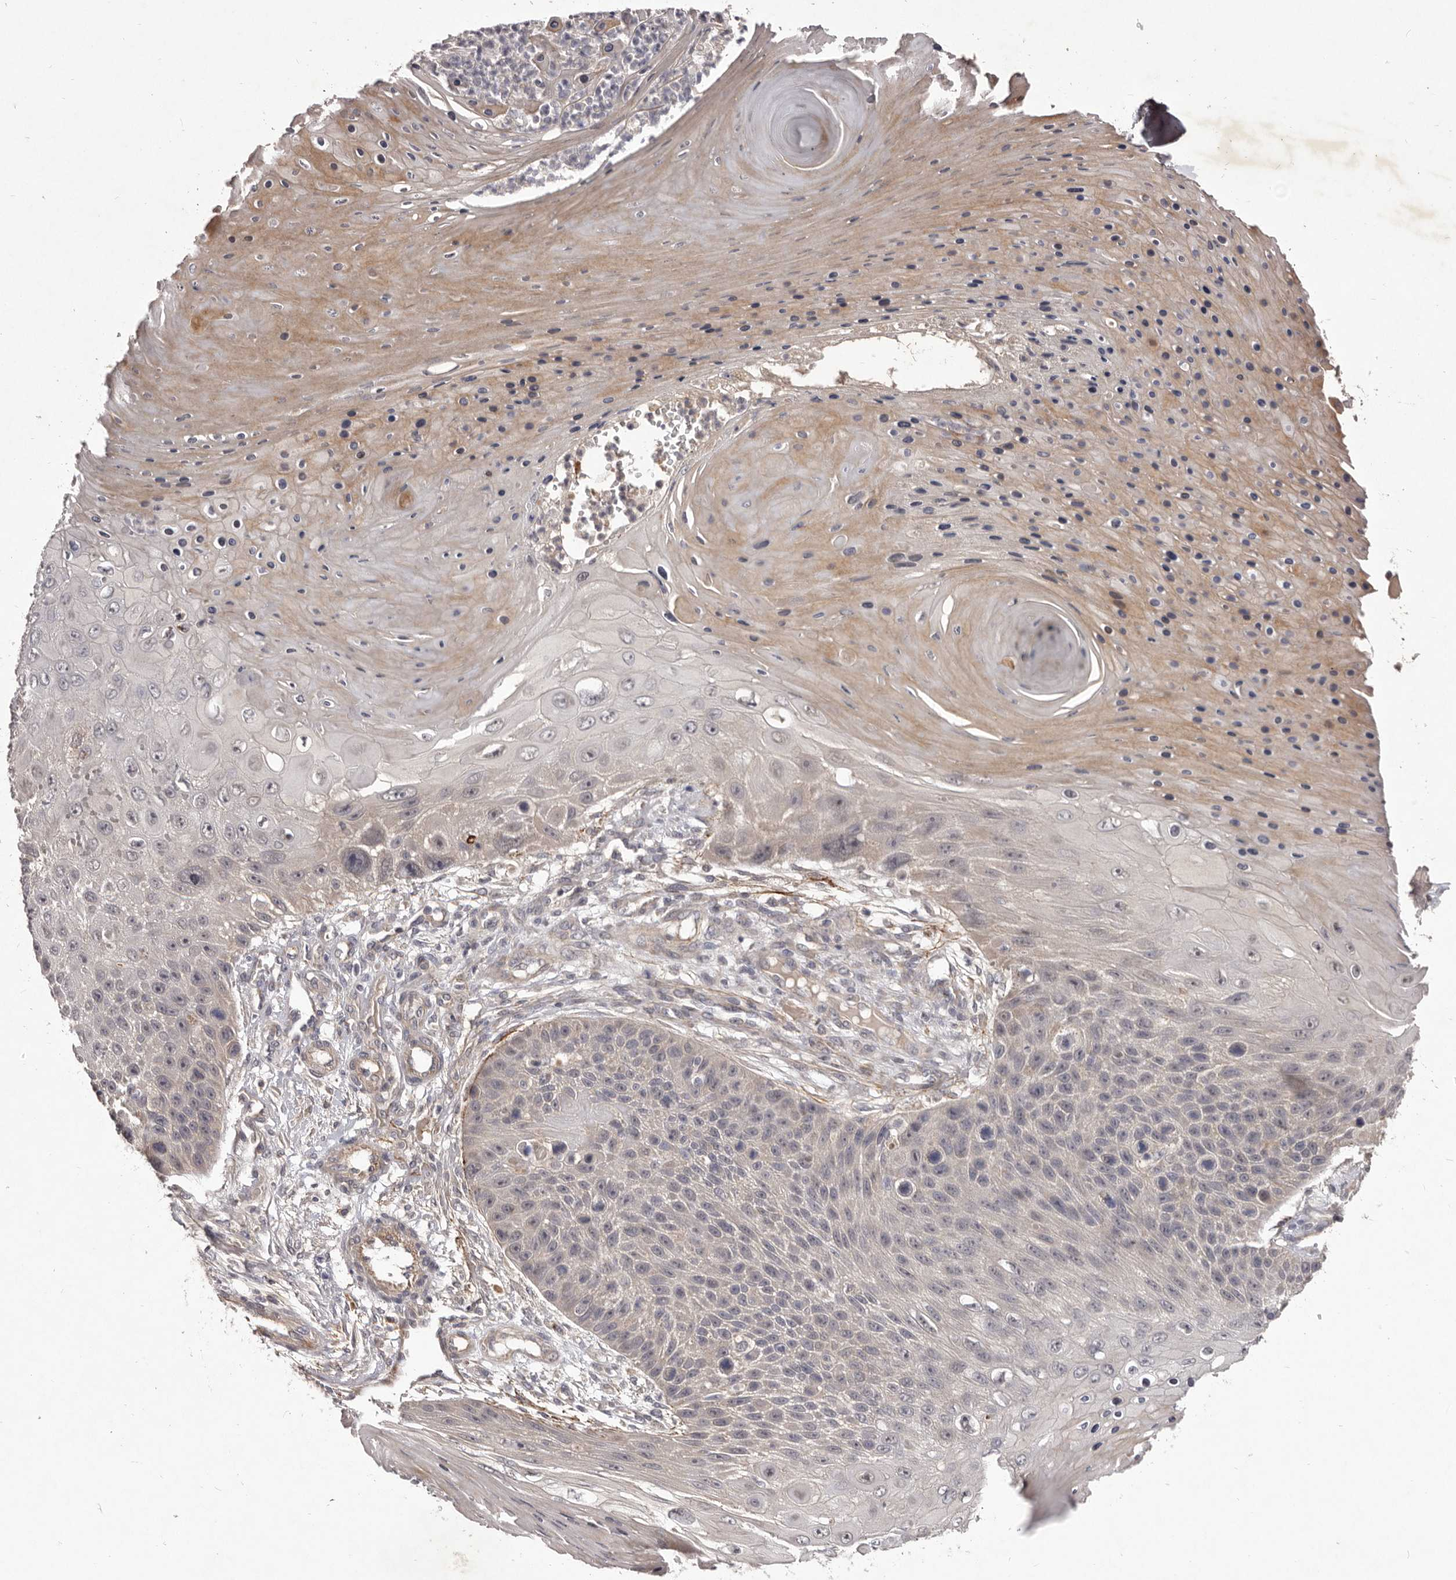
{"staining": {"intensity": "negative", "quantity": "none", "location": "none"}, "tissue": "skin cancer", "cell_type": "Tumor cells", "image_type": "cancer", "snomed": [{"axis": "morphology", "description": "Squamous cell carcinoma, NOS"}, {"axis": "topography", "description": "Skin"}], "caption": "The image reveals no staining of tumor cells in skin cancer.", "gene": "HBS1L", "patient": {"sex": "female", "age": 88}}